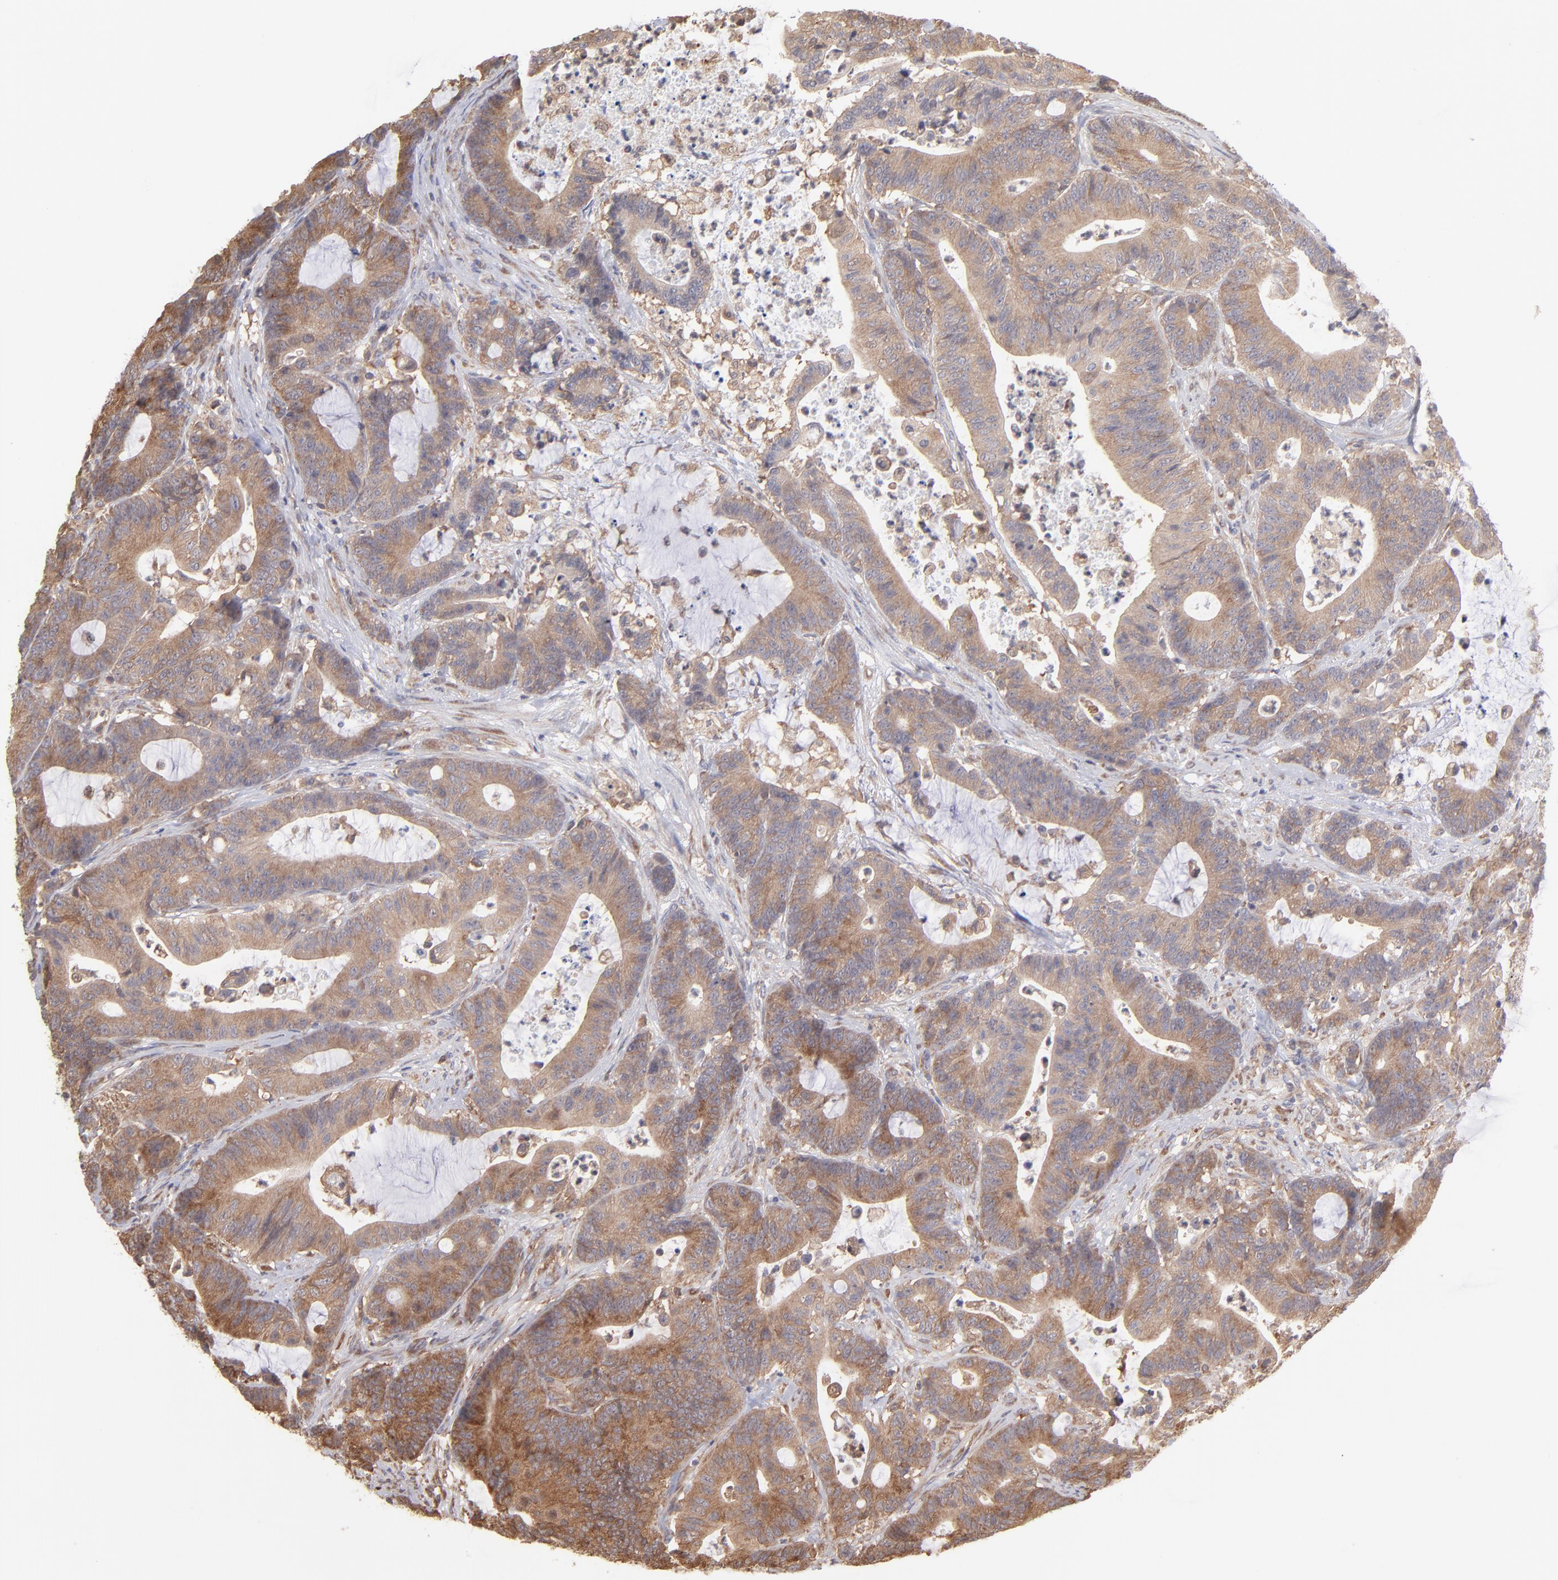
{"staining": {"intensity": "moderate", "quantity": ">75%", "location": "cytoplasmic/membranous"}, "tissue": "colorectal cancer", "cell_type": "Tumor cells", "image_type": "cancer", "snomed": [{"axis": "morphology", "description": "Adenocarcinoma, NOS"}, {"axis": "topography", "description": "Colon"}], "caption": "Moderate cytoplasmic/membranous protein staining is seen in approximately >75% of tumor cells in adenocarcinoma (colorectal).", "gene": "MAPRE1", "patient": {"sex": "female", "age": 84}}